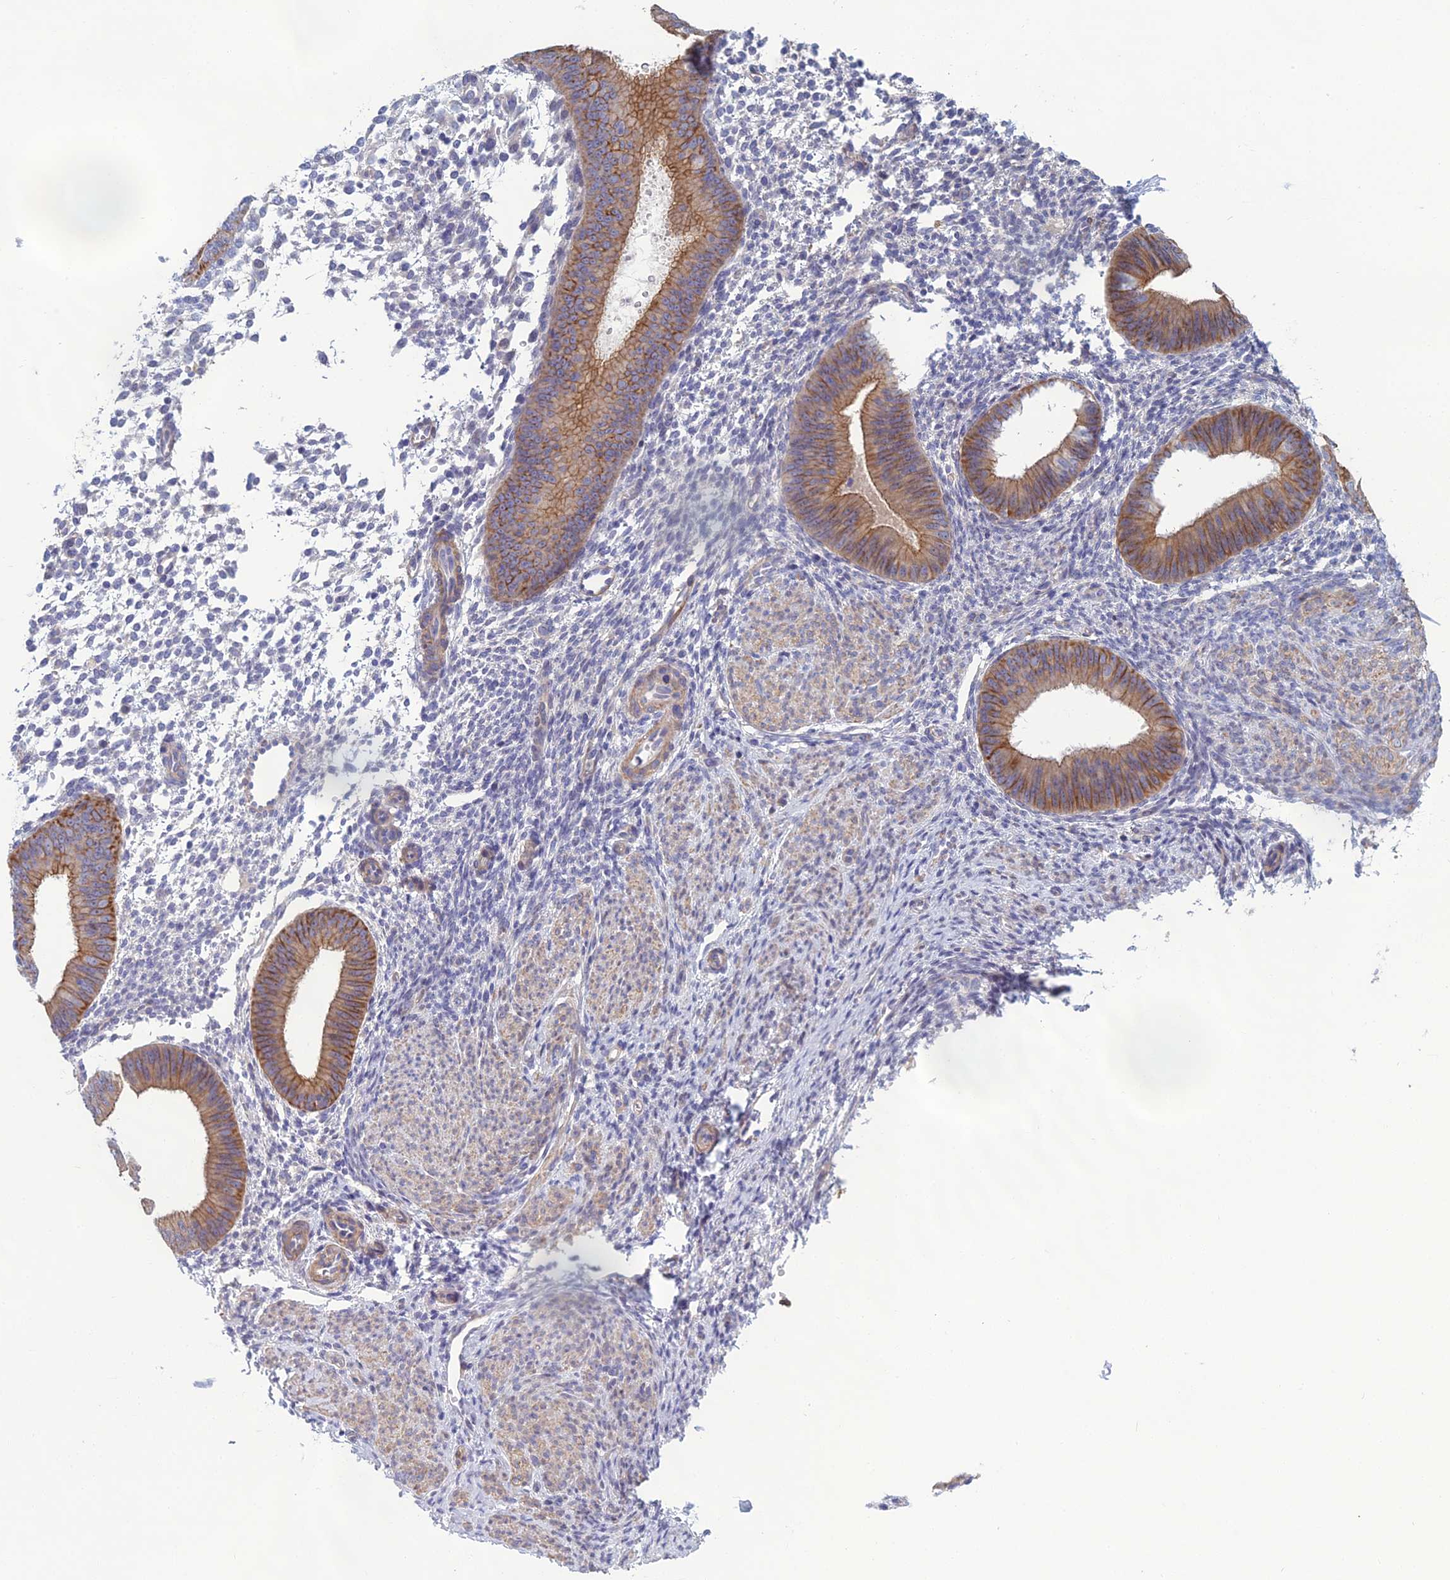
{"staining": {"intensity": "negative", "quantity": "none", "location": "none"}, "tissue": "endometrium", "cell_type": "Cells in endometrial stroma", "image_type": "normal", "snomed": [{"axis": "morphology", "description": "Normal tissue, NOS"}, {"axis": "topography", "description": "Uterus"}, {"axis": "topography", "description": "Endometrium"}], "caption": "Endometrium was stained to show a protein in brown. There is no significant expression in cells in endometrial stroma. (Brightfield microscopy of DAB immunohistochemistry (IHC) at high magnification).", "gene": "LZTS2", "patient": {"sex": "female", "age": 48}}